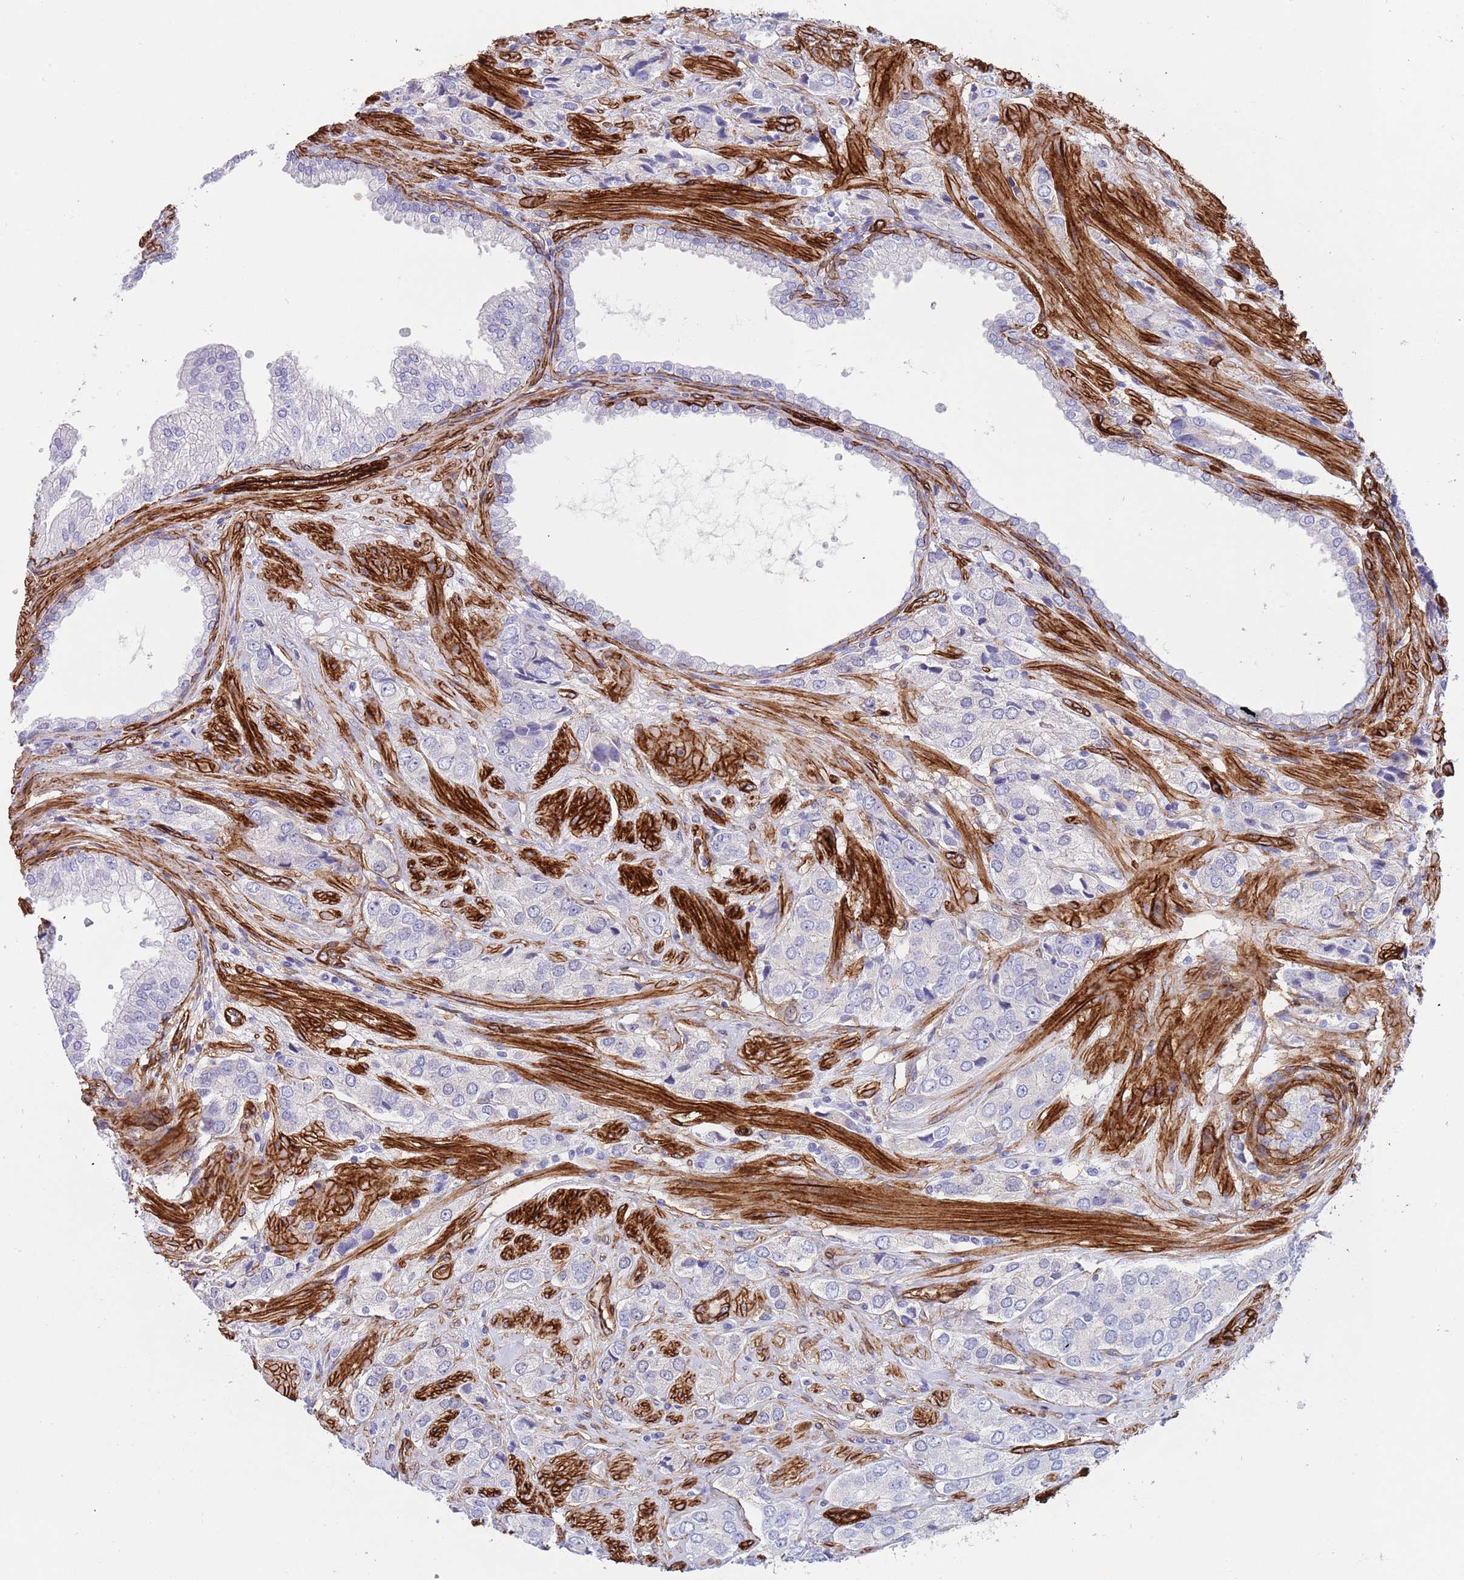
{"staining": {"intensity": "negative", "quantity": "none", "location": "none"}, "tissue": "prostate cancer", "cell_type": "Tumor cells", "image_type": "cancer", "snomed": [{"axis": "morphology", "description": "Adenocarcinoma, High grade"}, {"axis": "topography", "description": "Prostate and seminal vesicle, NOS"}], "caption": "Immunohistochemical staining of human high-grade adenocarcinoma (prostate) reveals no significant expression in tumor cells.", "gene": "CAV2", "patient": {"sex": "male", "age": 64}}